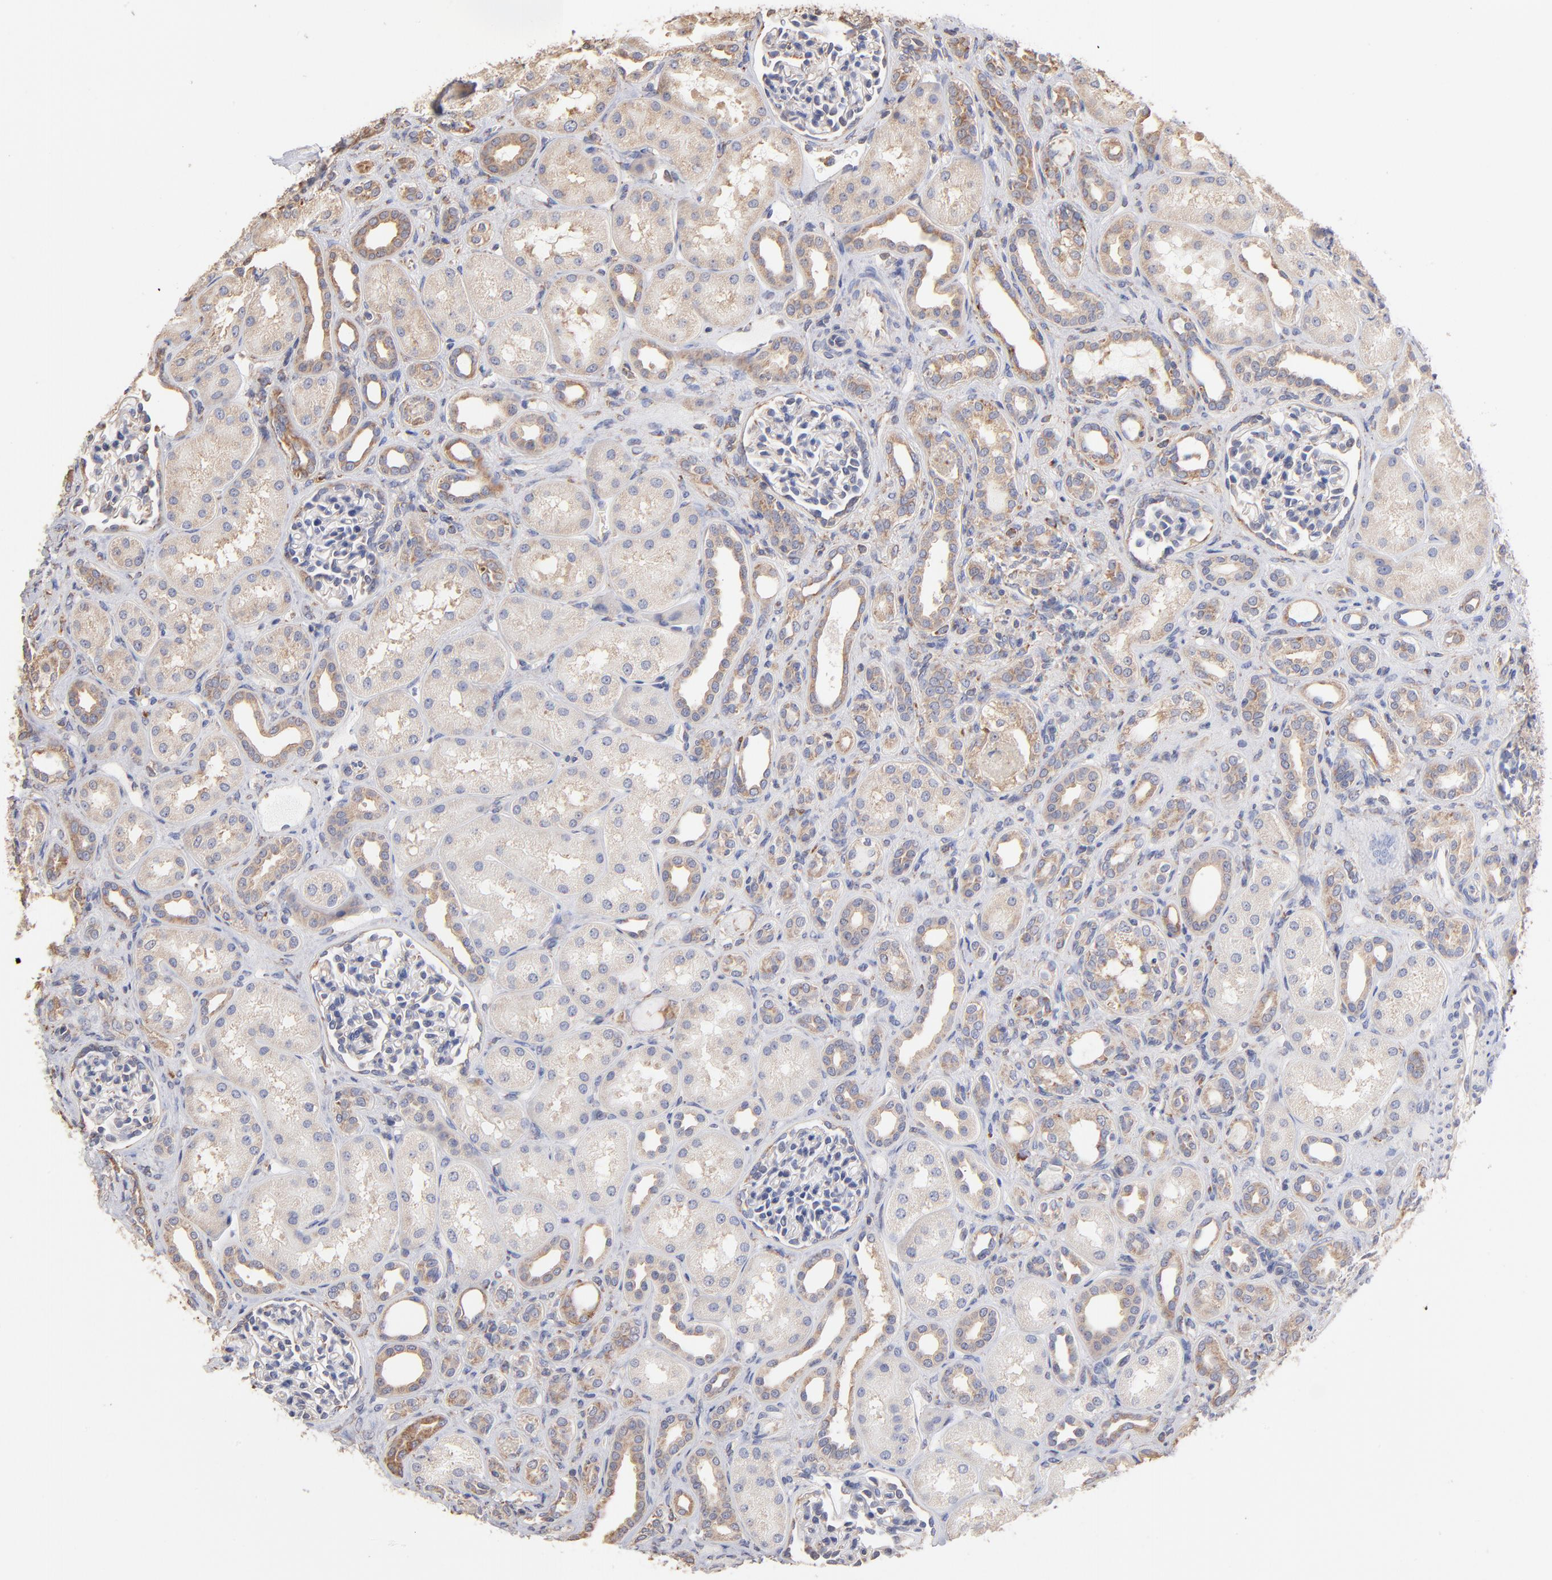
{"staining": {"intensity": "negative", "quantity": "none", "location": "none"}, "tissue": "kidney", "cell_type": "Cells in glomeruli", "image_type": "normal", "snomed": [{"axis": "morphology", "description": "Normal tissue, NOS"}, {"axis": "topography", "description": "Kidney"}], "caption": "This is an immunohistochemistry (IHC) image of unremarkable human kidney. There is no positivity in cells in glomeruli.", "gene": "RPL9", "patient": {"sex": "male", "age": 7}}